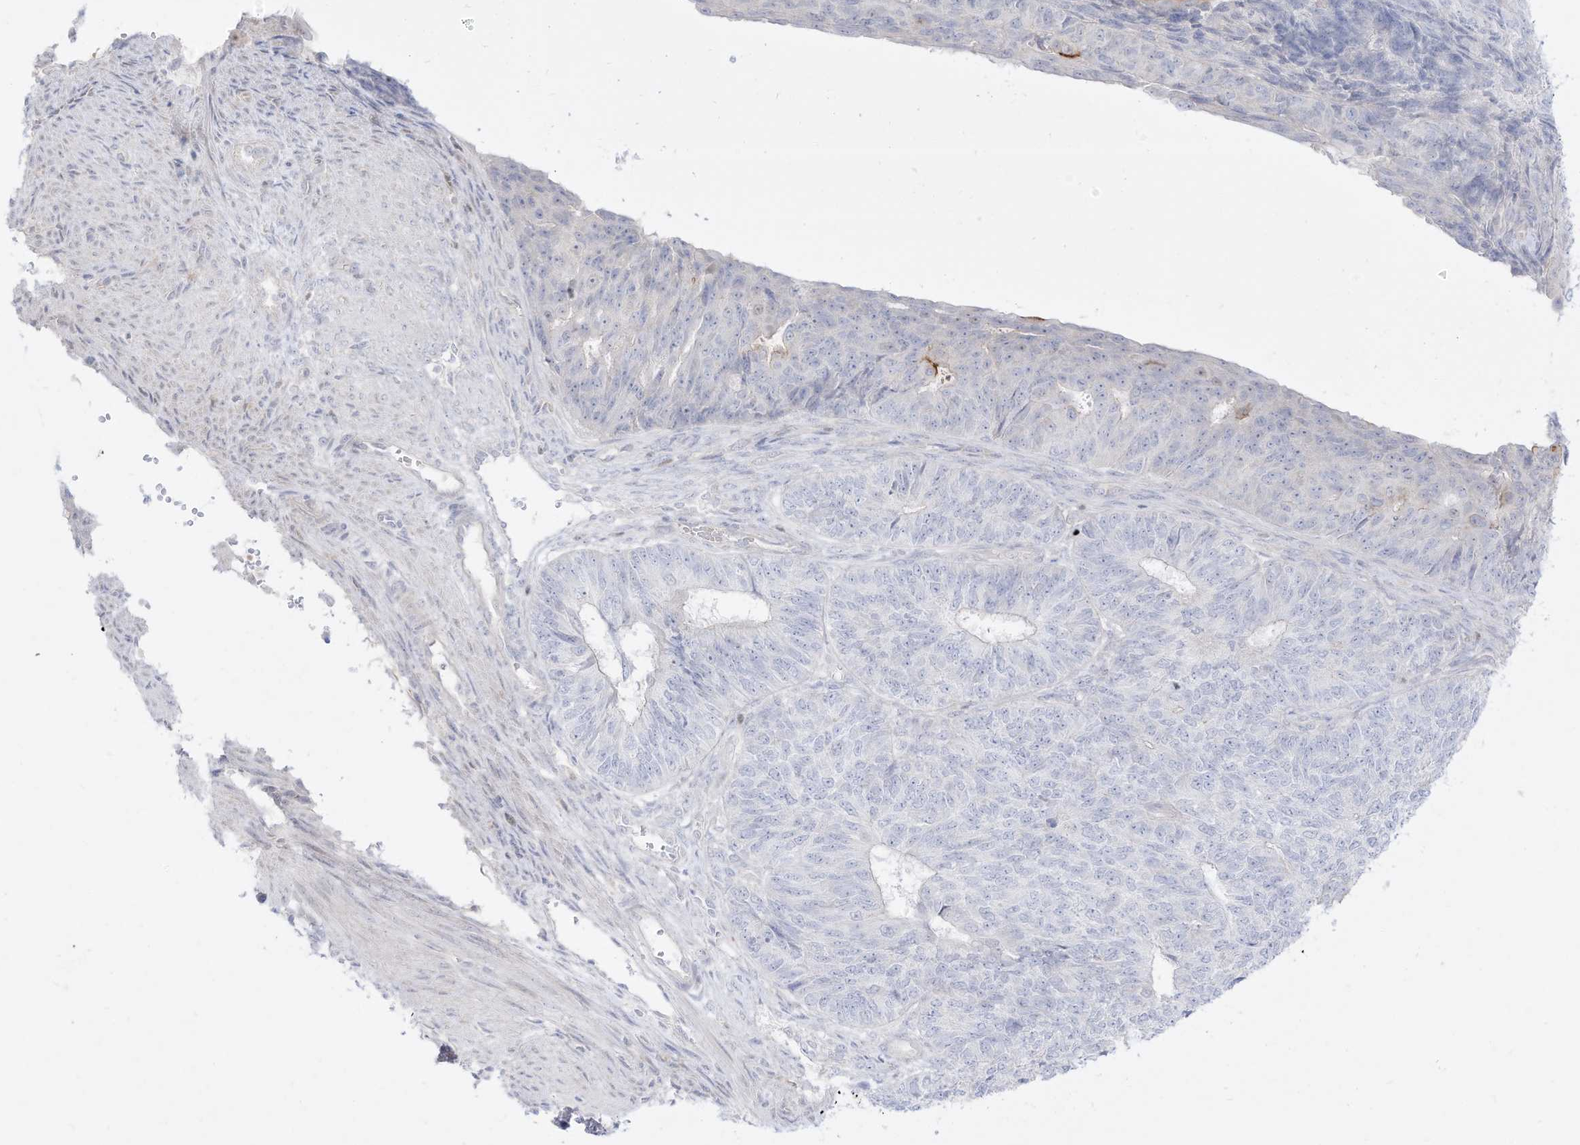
{"staining": {"intensity": "negative", "quantity": "none", "location": "none"}, "tissue": "endometrial cancer", "cell_type": "Tumor cells", "image_type": "cancer", "snomed": [{"axis": "morphology", "description": "Adenocarcinoma, NOS"}, {"axis": "topography", "description": "Endometrium"}], "caption": "IHC histopathology image of human endometrial adenocarcinoma stained for a protein (brown), which exhibits no expression in tumor cells.", "gene": "DMKN", "patient": {"sex": "female", "age": 32}}